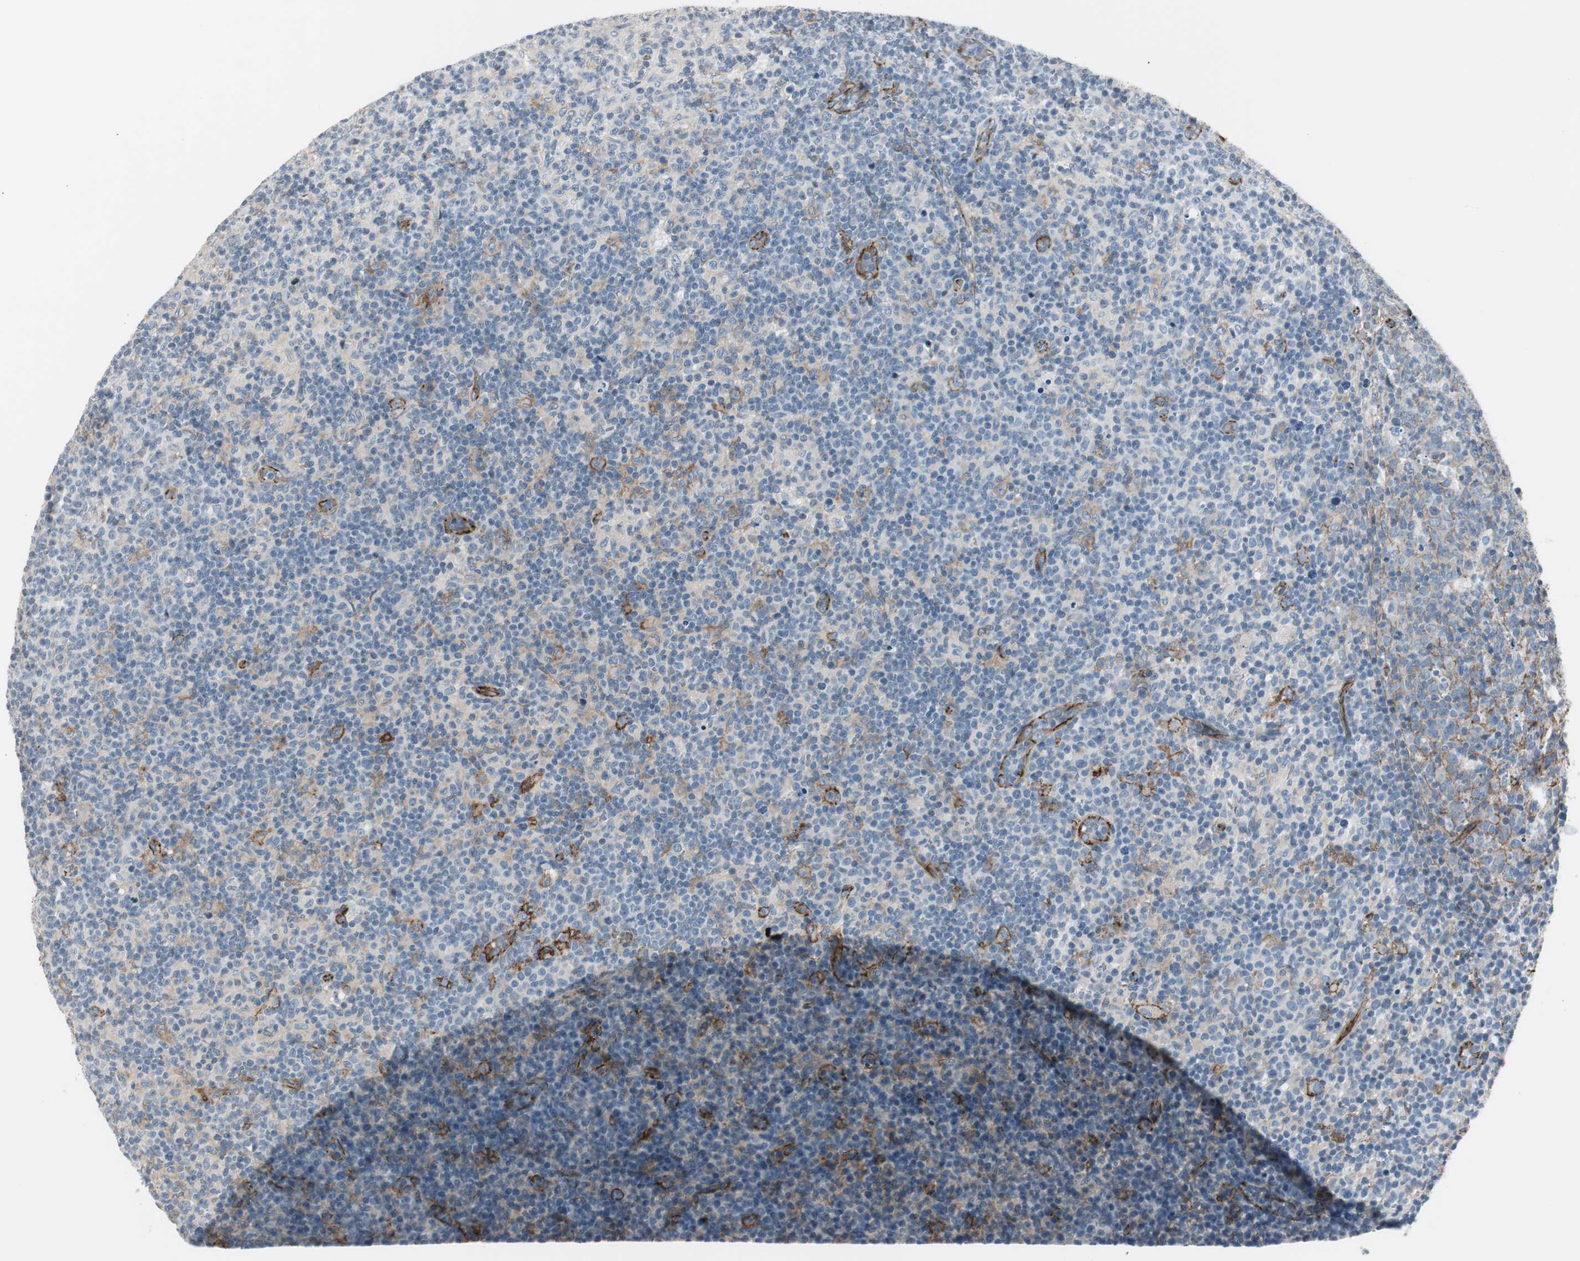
{"staining": {"intensity": "moderate", "quantity": ">75%", "location": "cytoplasmic/membranous"}, "tissue": "lymph node", "cell_type": "Germinal center cells", "image_type": "normal", "snomed": [{"axis": "morphology", "description": "Normal tissue, NOS"}, {"axis": "morphology", "description": "Inflammation, NOS"}, {"axis": "topography", "description": "Lymph node"}], "caption": "High-power microscopy captured an immunohistochemistry photomicrograph of normal lymph node, revealing moderate cytoplasmic/membranous staining in about >75% of germinal center cells. (brown staining indicates protein expression, while blue staining denotes nuclei).", "gene": "STXBP4", "patient": {"sex": "male", "age": 55}}